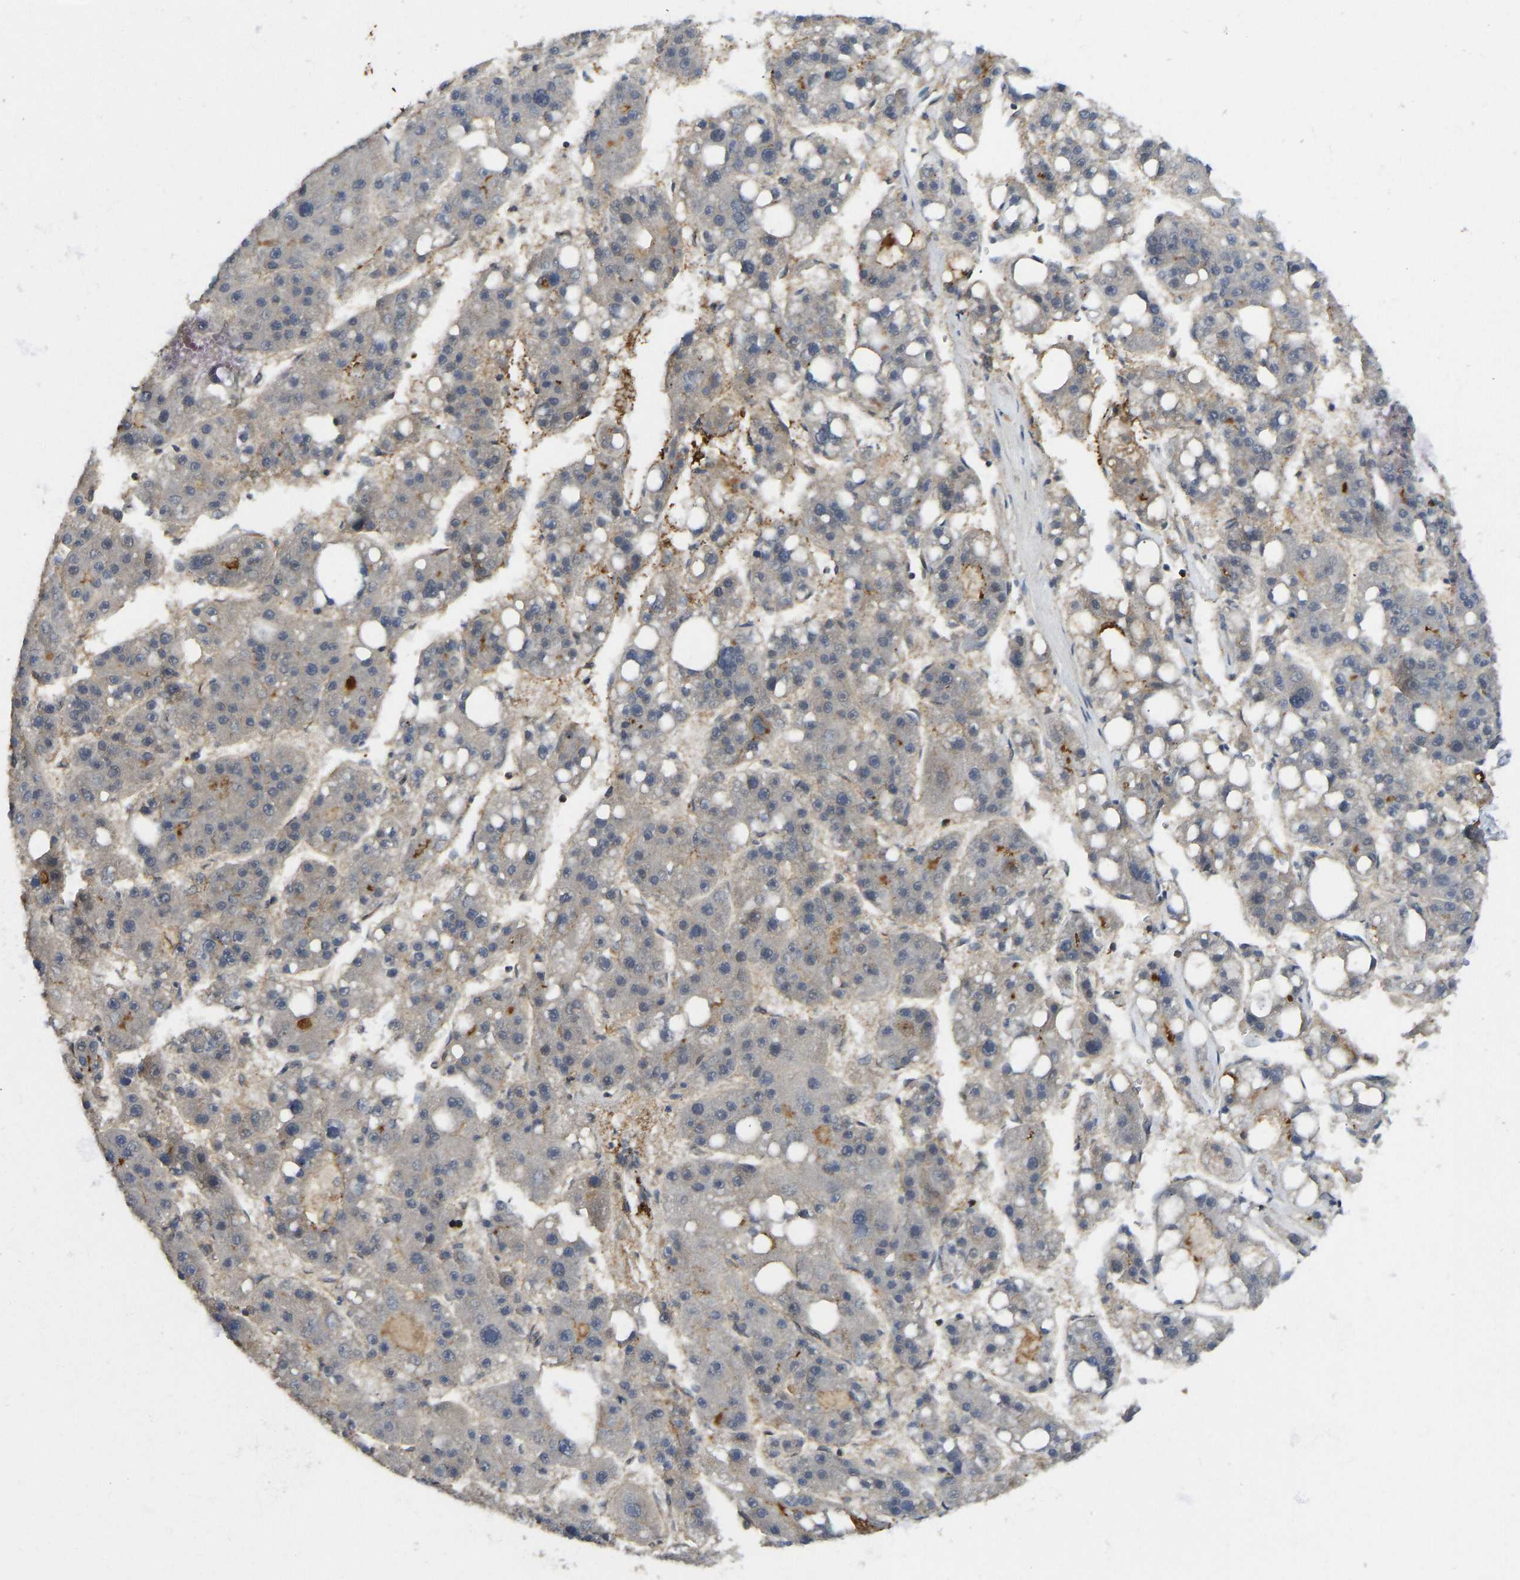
{"staining": {"intensity": "negative", "quantity": "none", "location": "none"}, "tissue": "liver cancer", "cell_type": "Tumor cells", "image_type": "cancer", "snomed": [{"axis": "morphology", "description": "Carcinoma, Hepatocellular, NOS"}, {"axis": "topography", "description": "Liver"}], "caption": "Immunohistochemical staining of human liver cancer demonstrates no significant expression in tumor cells. Nuclei are stained in blue.", "gene": "NDRG3", "patient": {"sex": "female", "age": 61}}